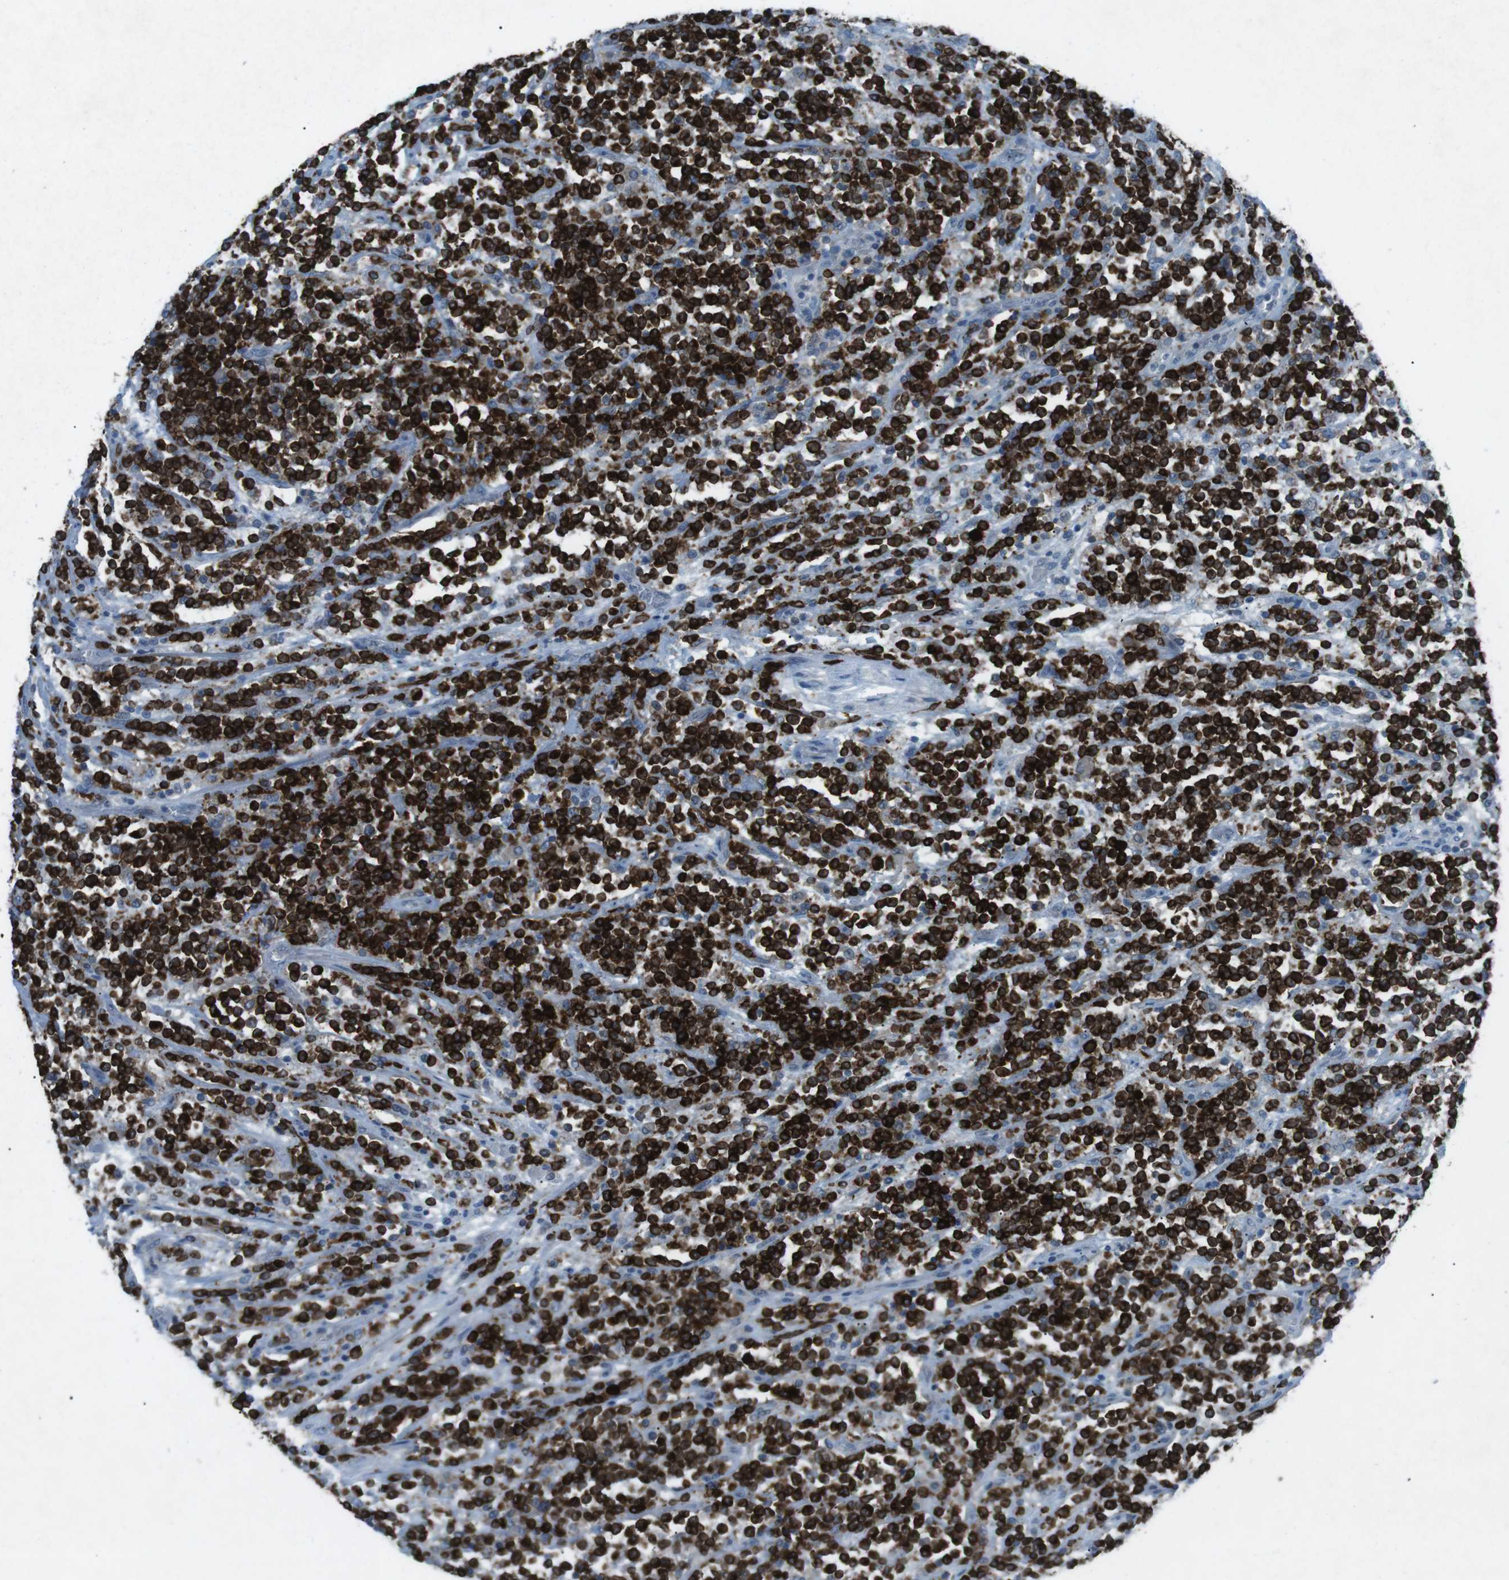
{"staining": {"intensity": "strong", "quantity": ">75%", "location": "cytoplasmic/membranous"}, "tissue": "lymphoma", "cell_type": "Tumor cells", "image_type": "cancer", "snomed": [{"axis": "morphology", "description": "Malignant lymphoma, non-Hodgkin's type, High grade"}, {"axis": "topography", "description": "Soft tissue"}], "caption": "A brown stain labels strong cytoplasmic/membranous positivity of a protein in human lymphoma tumor cells.", "gene": "FCRLA", "patient": {"sex": "male", "age": 18}}